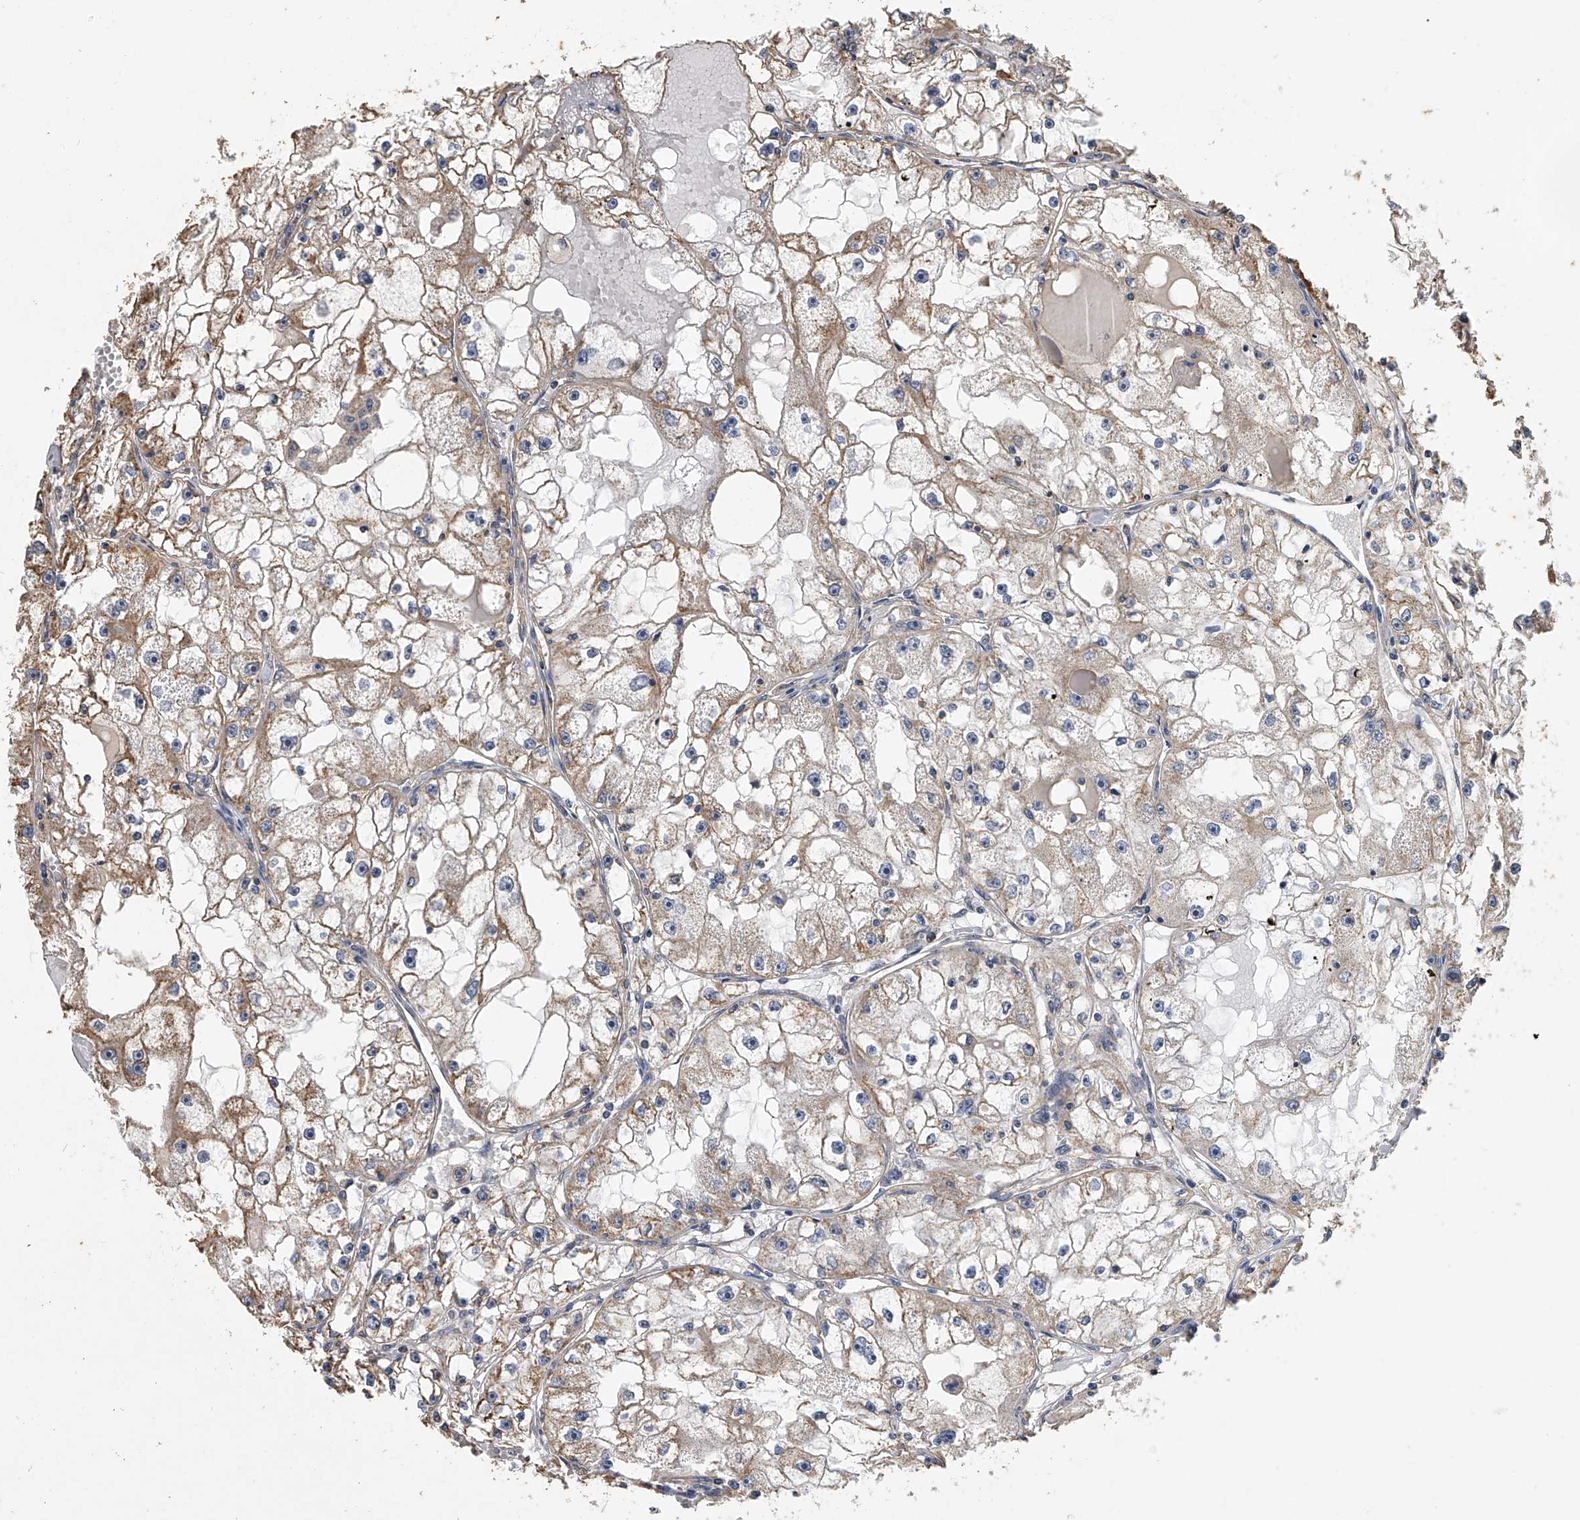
{"staining": {"intensity": "moderate", "quantity": ">75%", "location": "cytoplasmic/membranous"}, "tissue": "renal cancer", "cell_type": "Tumor cells", "image_type": "cancer", "snomed": [{"axis": "morphology", "description": "Adenocarcinoma, NOS"}, {"axis": "topography", "description": "Kidney"}], "caption": "Protein positivity by immunohistochemistry (IHC) demonstrates moderate cytoplasmic/membranous positivity in about >75% of tumor cells in renal cancer. (Brightfield microscopy of DAB IHC at high magnification).", "gene": "MRPL28", "patient": {"sex": "male", "age": 56}}